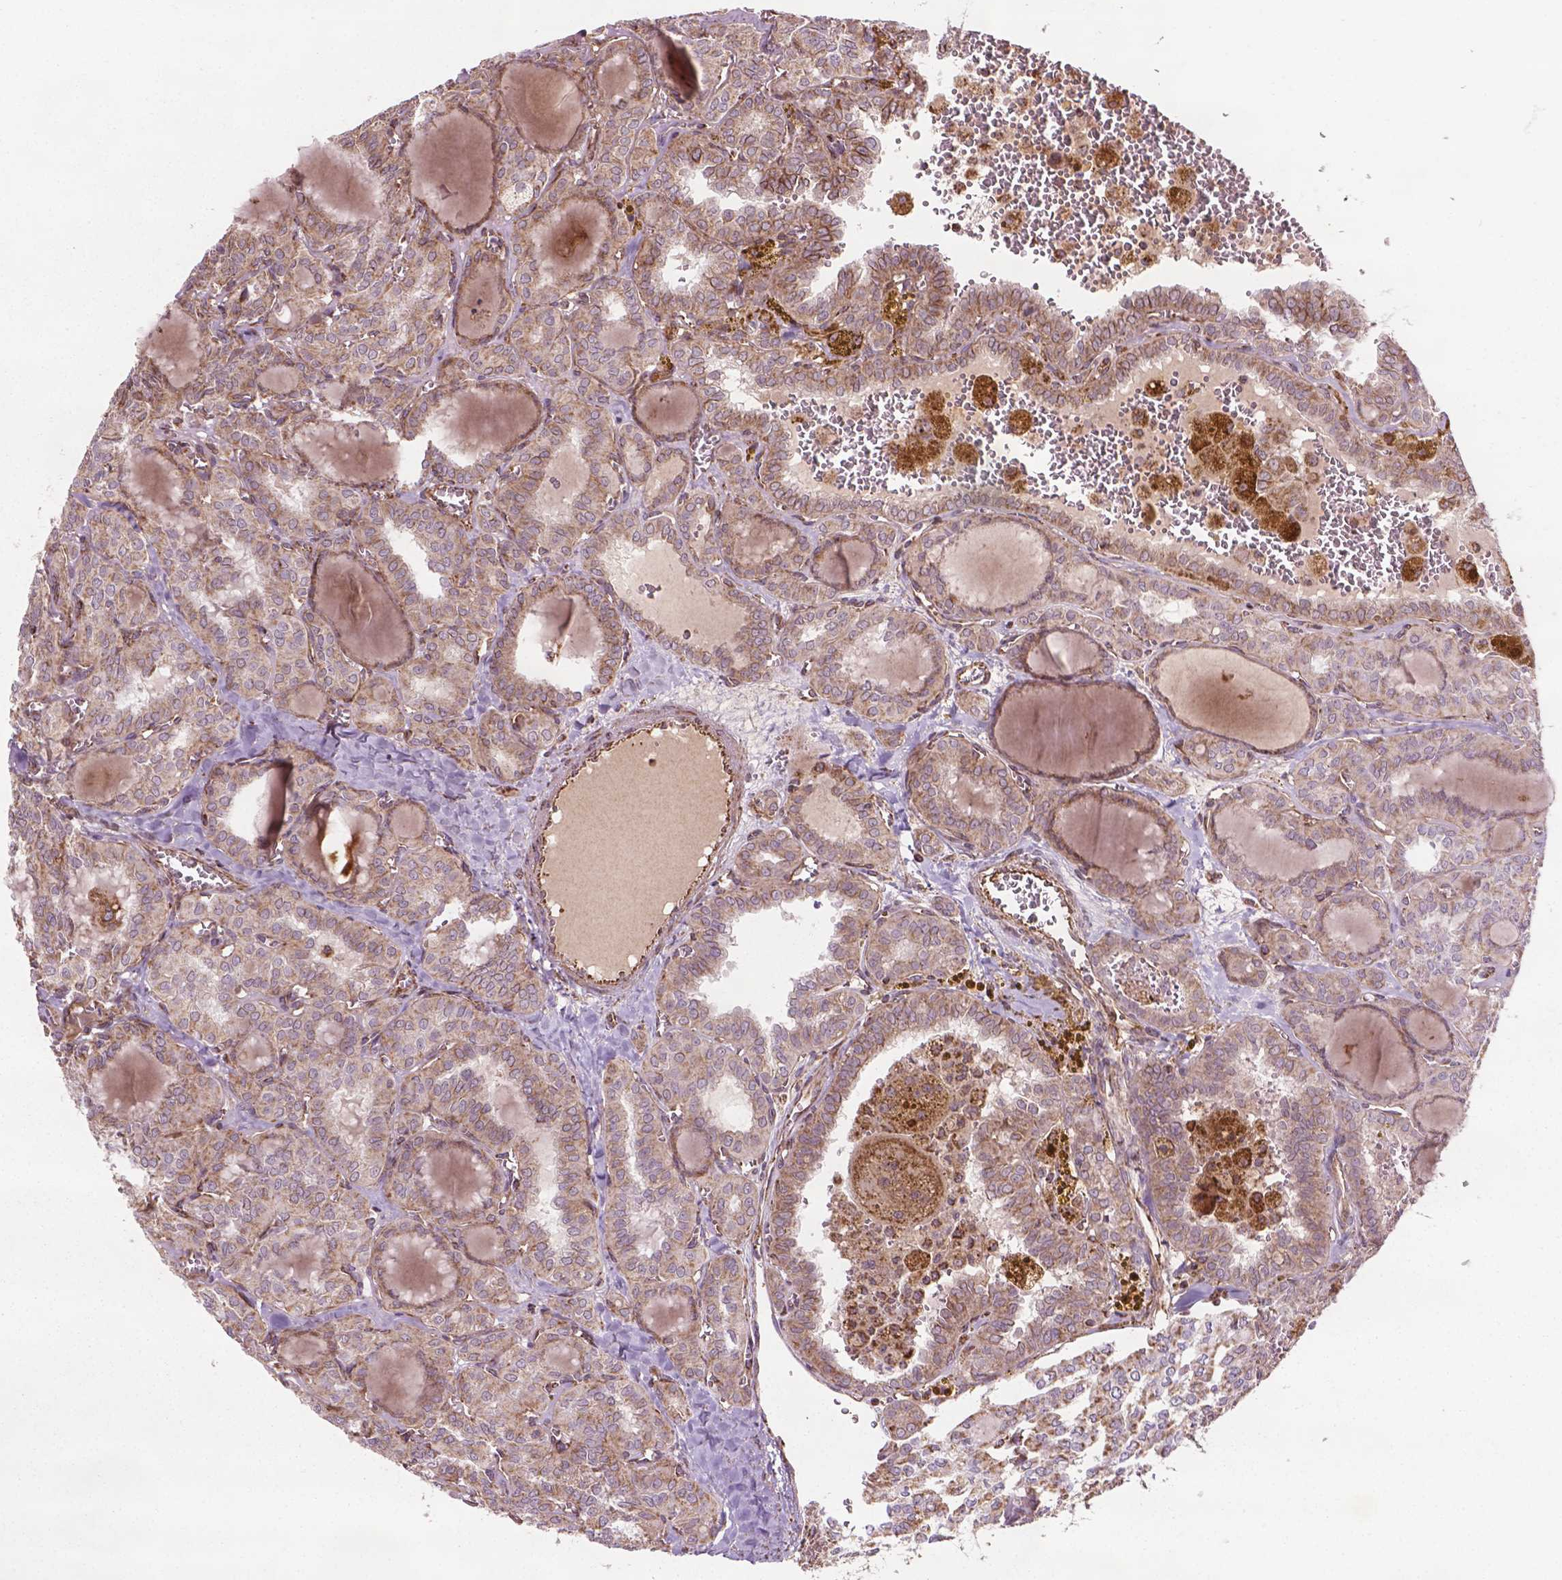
{"staining": {"intensity": "weak", "quantity": ">75%", "location": "cytoplasmic/membranous"}, "tissue": "thyroid cancer", "cell_type": "Tumor cells", "image_type": "cancer", "snomed": [{"axis": "morphology", "description": "Papillary adenocarcinoma, NOS"}, {"axis": "topography", "description": "Thyroid gland"}], "caption": "Weak cytoplasmic/membranous expression for a protein is present in about >75% of tumor cells of thyroid cancer using immunohistochemistry.", "gene": "HS3ST3A1", "patient": {"sex": "female", "age": 41}}